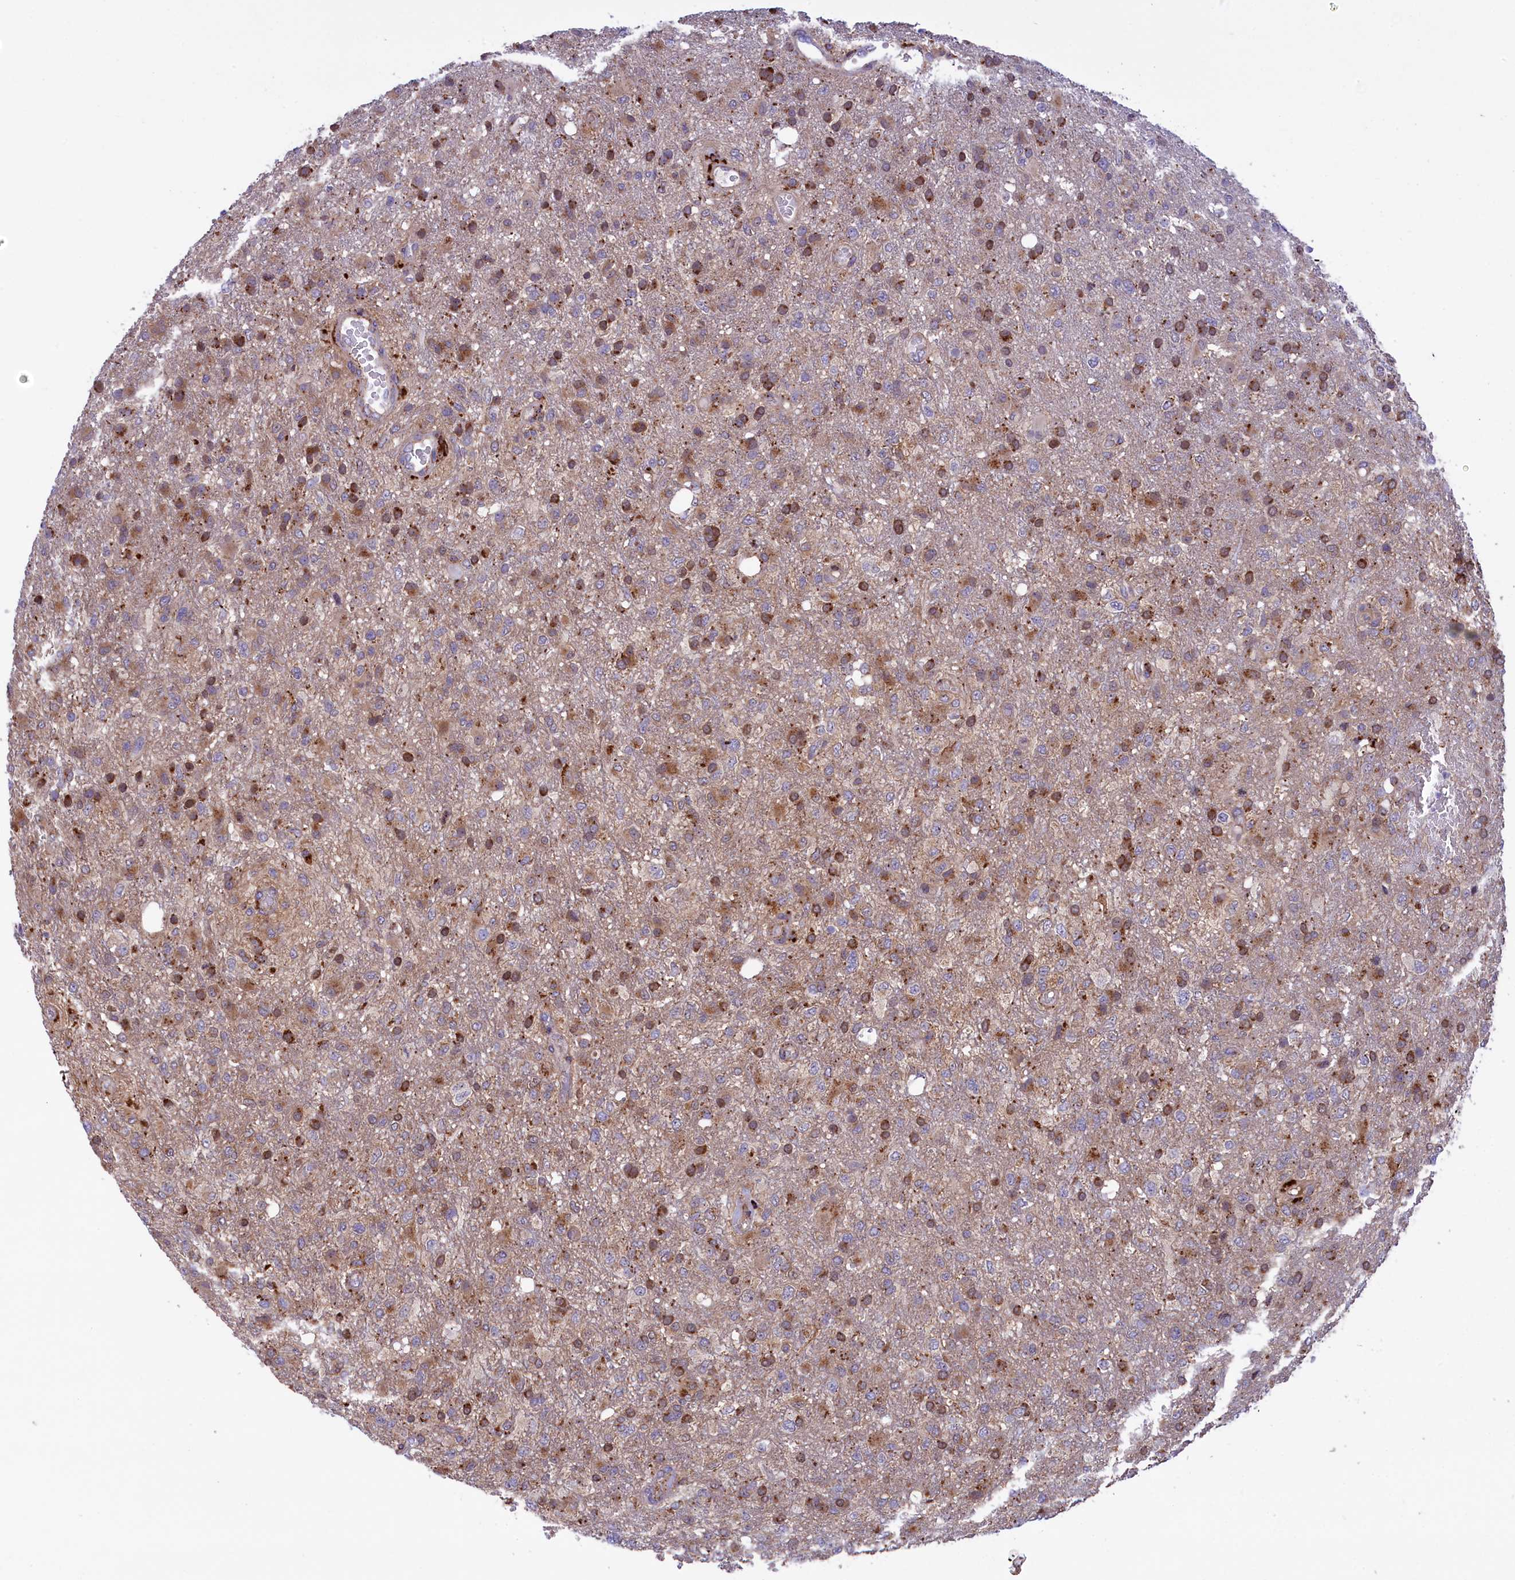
{"staining": {"intensity": "moderate", "quantity": "25%-75%", "location": "cytoplasmic/membranous"}, "tissue": "glioma", "cell_type": "Tumor cells", "image_type": "cancer", "snomed": [{"axis": "morphology", "description": "Glioma, malignant, High grade"}, {"axis": "topography", "description": "Brain"}], "caption": "Moderate cytoplasmic/membranous staining is appreciated in about 25%-75% of tumor cells in glioma.", "gene": "MAN2B1", "patient": {"sex": "female", "age": 74}}